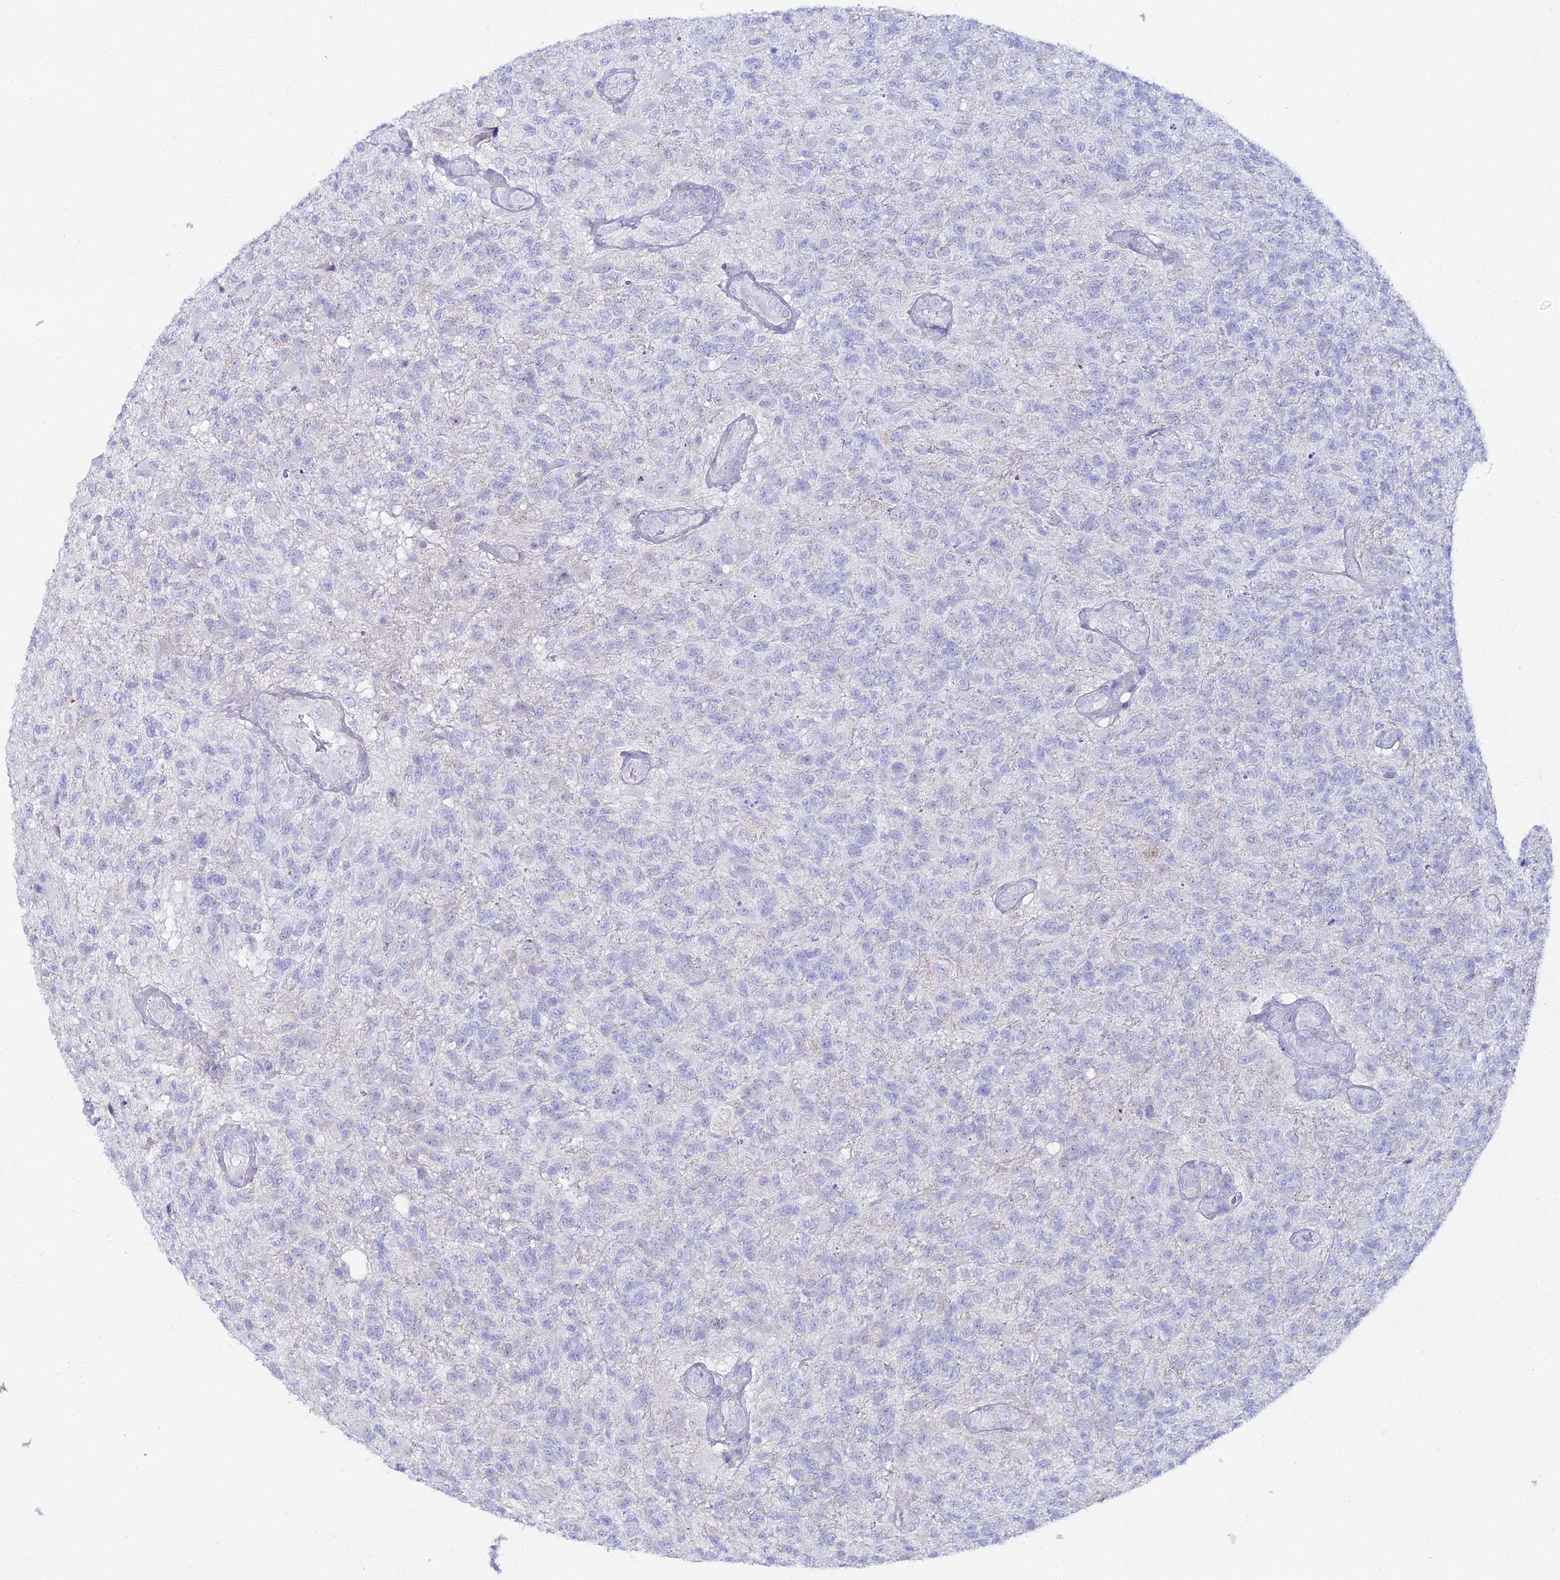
{"staining": {"intensity": "negative", "quantity": "none", "location": "none"}, "tissue": "glioma", "cell_type": "Tumor cells", "image_type": "cancer", "snomed": [{"axis": "morphology", "description": "Glioma, malignant, High grade"}, {"axis": "topography", "description": "Brain"}], "caption": "Immunohistochemistry (IHC) of glioma reveals no staining in tumor cells. (DAB (3,3'-diaminobenzidine) immunohistochemistry with hematoxylin counter stain).", "gene": "DHX34", "patient": {"sex": "male", "age": 56}}